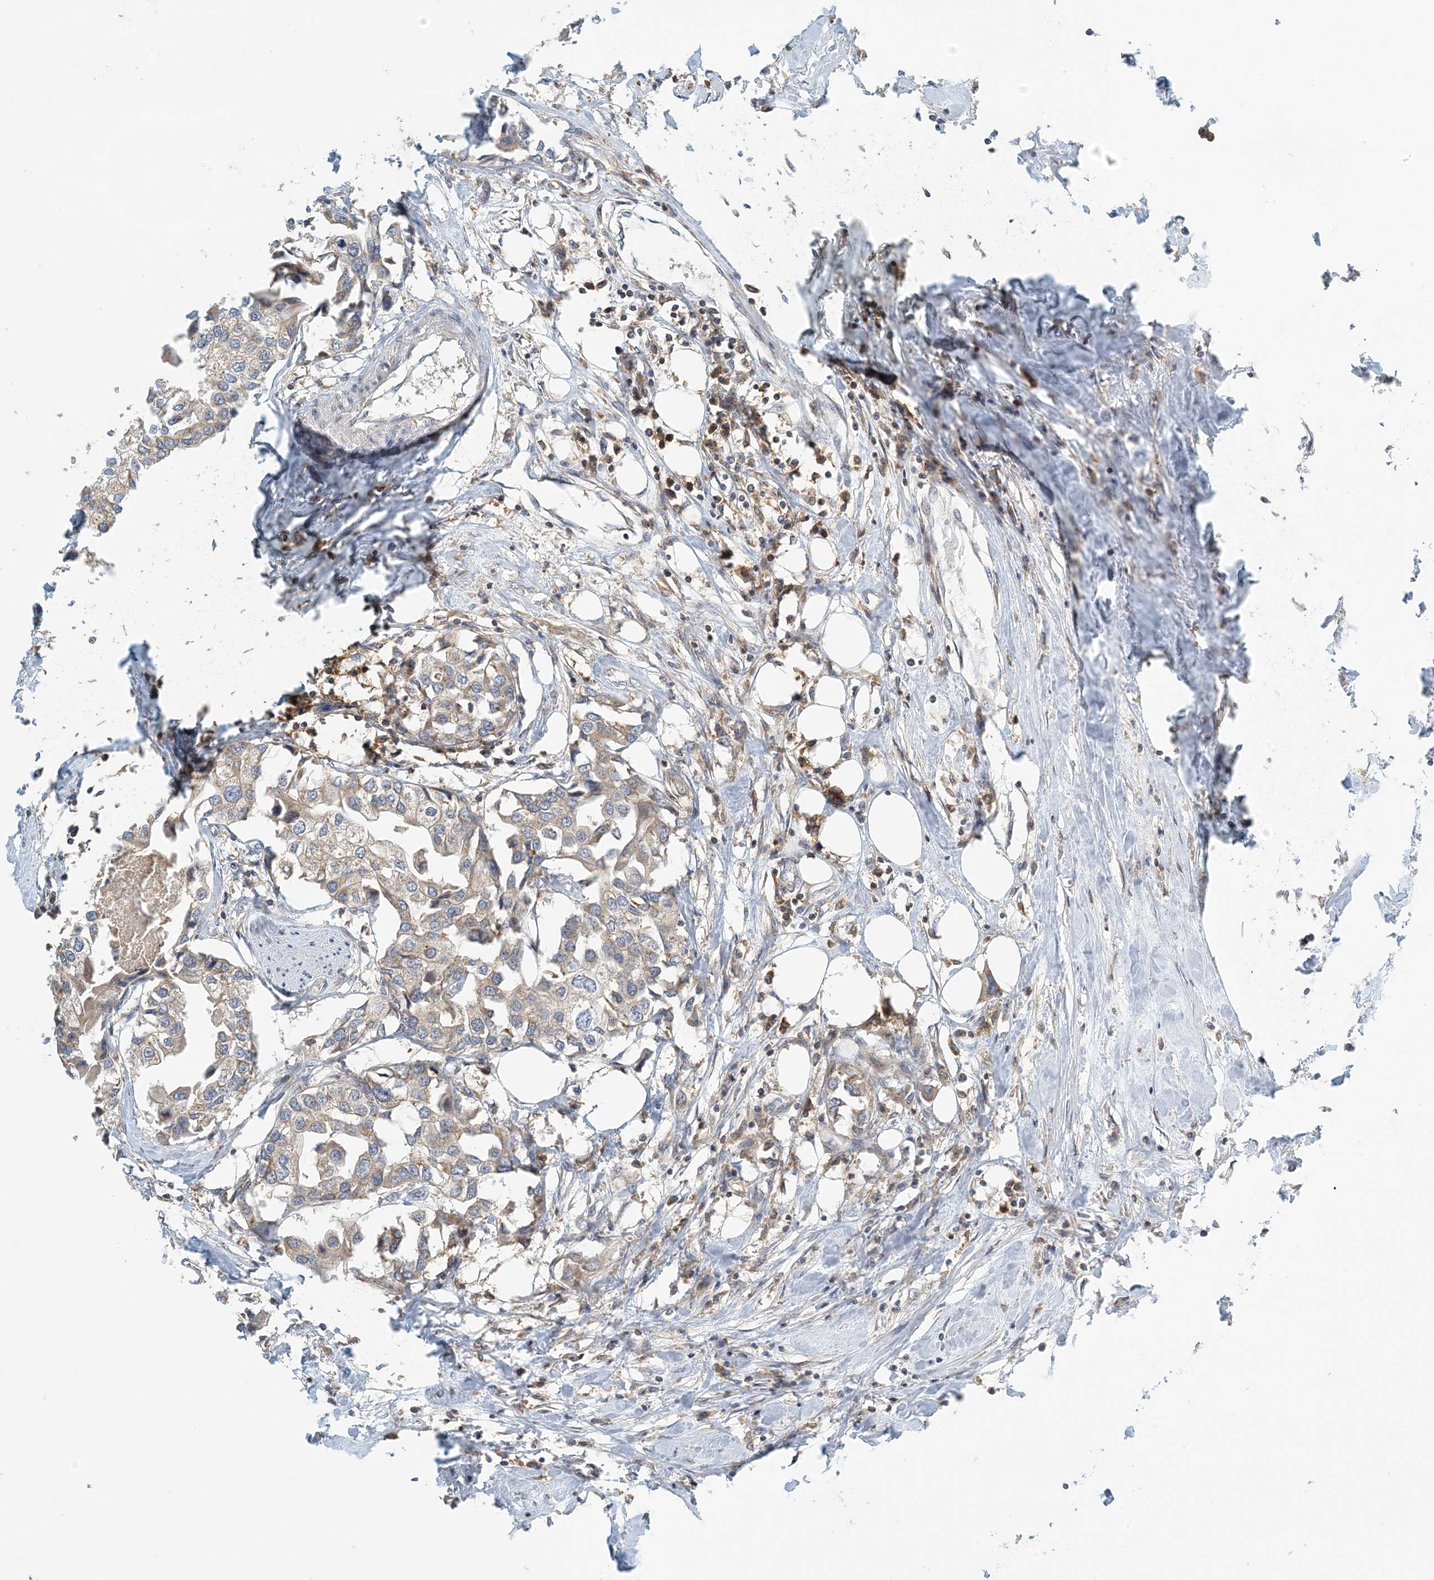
{"staining": {"intensity": "weak", "quantity": "25%-75%", "location": "cytoplasmic/membranous"}, "tissue": "urothelial cancer", "cell_type": "Tumor cells", "image_type": "cancer", "snomed": [{"axis": "morphology", "description": "Urothelial carcinoma, High grade"}, {"axis": "topography", "description": "Urinary bladder"}], "caption": "Immunohistochemical staining of urothelial cancer shows low levels of weak cytoplasmic/membranous expression in about 25%-75% of tumor cells.", "gene": "COLEC11", "patient": {"sex": "male", "age": 64}}